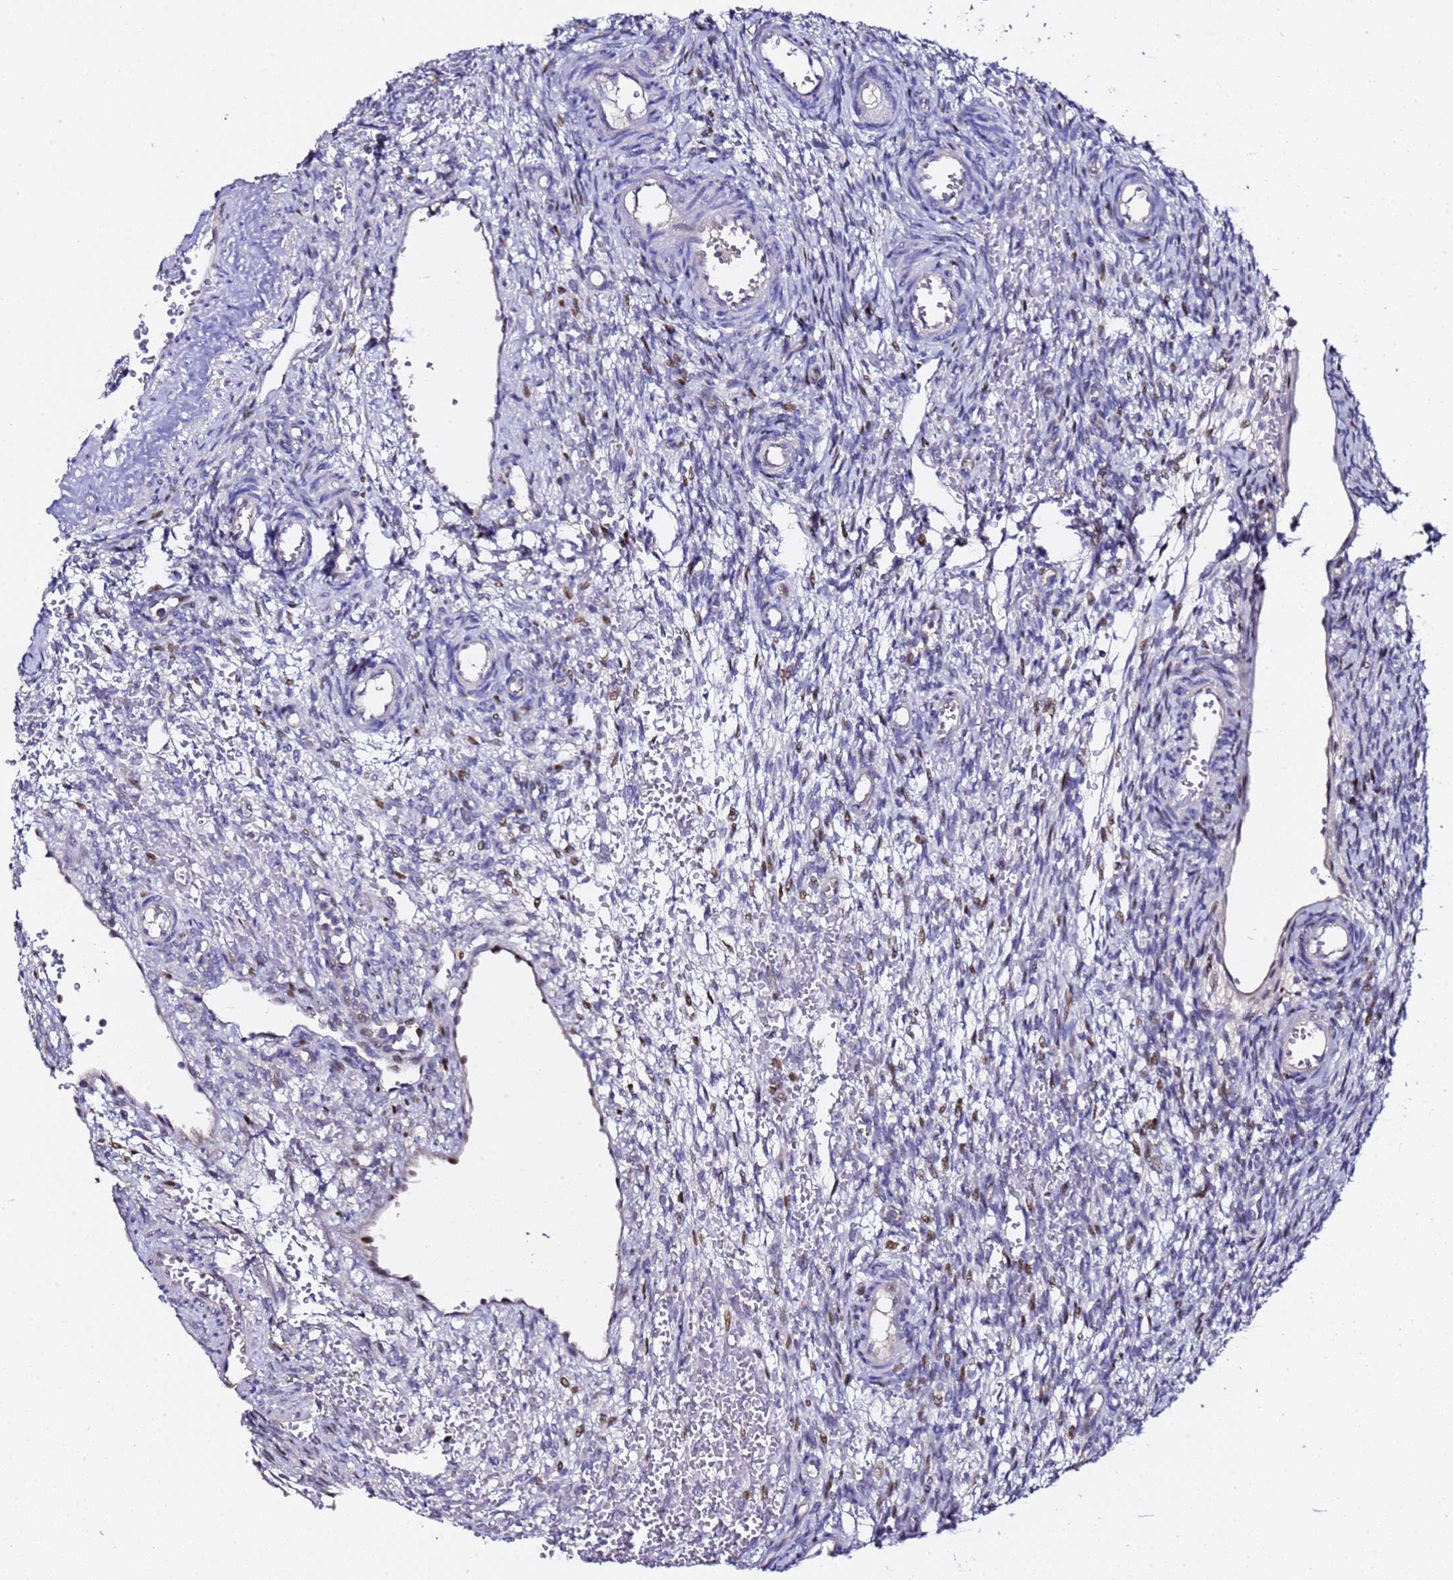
{"staining": {"intensity": "negative", "quantity": "none", "location": "none"}, "tissue": "ovary", "cell_type": "Follicle cells", "image_type": "normal", "snomed": [{"axis": "morphology", "description": "Normal tissue, NOS"}, {"axis": "topography", "description": "Ovary"}], "caption": "IHC image of normal ovary: human ovary stained with DAB (3,3'-diaminobenzidine) shows no significant protein expression in follicle cells.", "gene": "ALG3", "patient": {"sex": "female", "age": 39}}